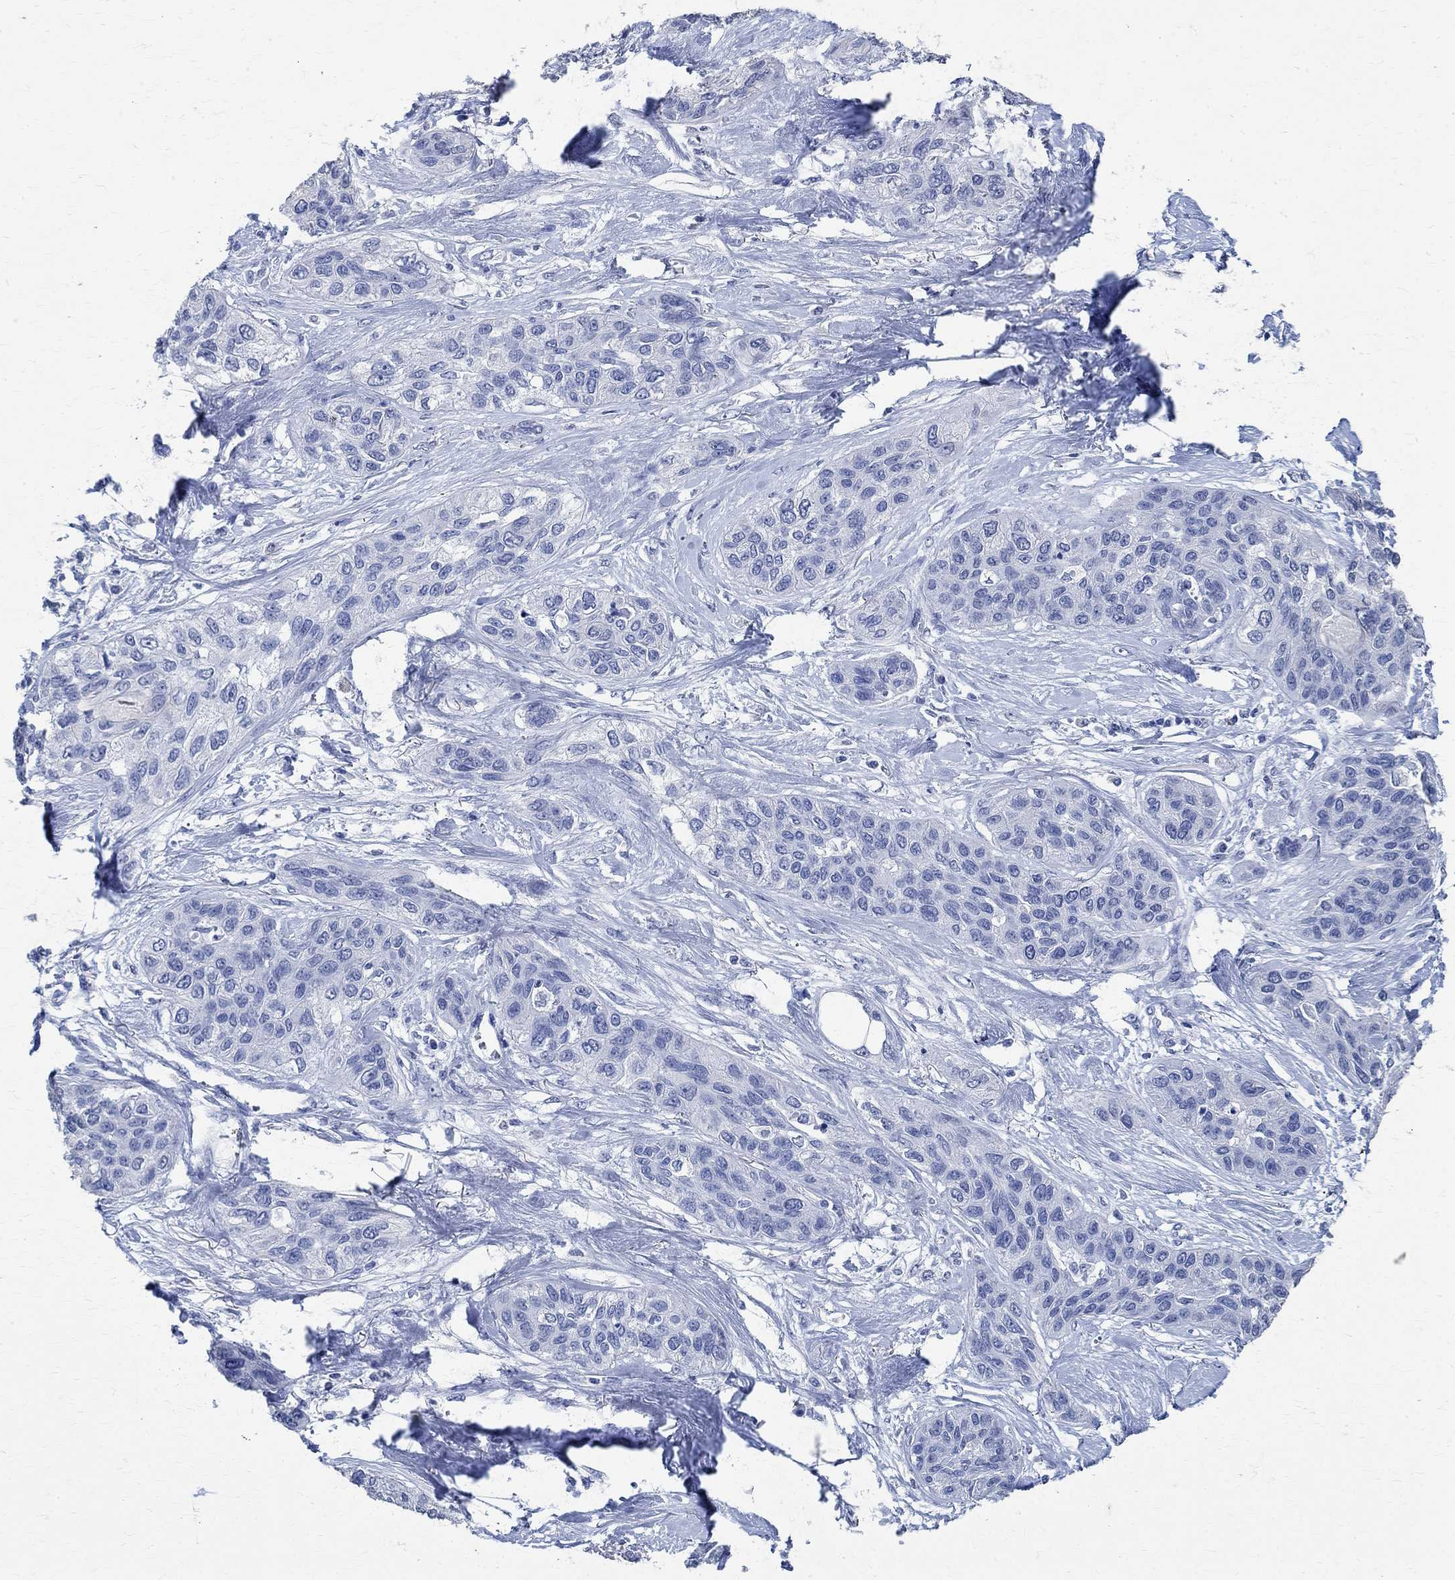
{"staining": {"intensity": "negative", "quantity": "none", "location": "none"}, "tissue": "lung cancer", "cell_type": "Tumor cells", "image_type": "cancer", "snomed": [{"axis": "morphology", "description": "Squamous cell carcinoma, NOS"}, {"axis": "topography", "description": "Lung"}], "caption": "Immunohistochemistry image of neoplastic tissue: lung squamous cell carcinoma stained with DAB (3,3'-diaminobenzidine) reveals no significant protein expression in tumor cells.", "gene": "TMEM221", "patient": {"sex": "female", "age": 70}}